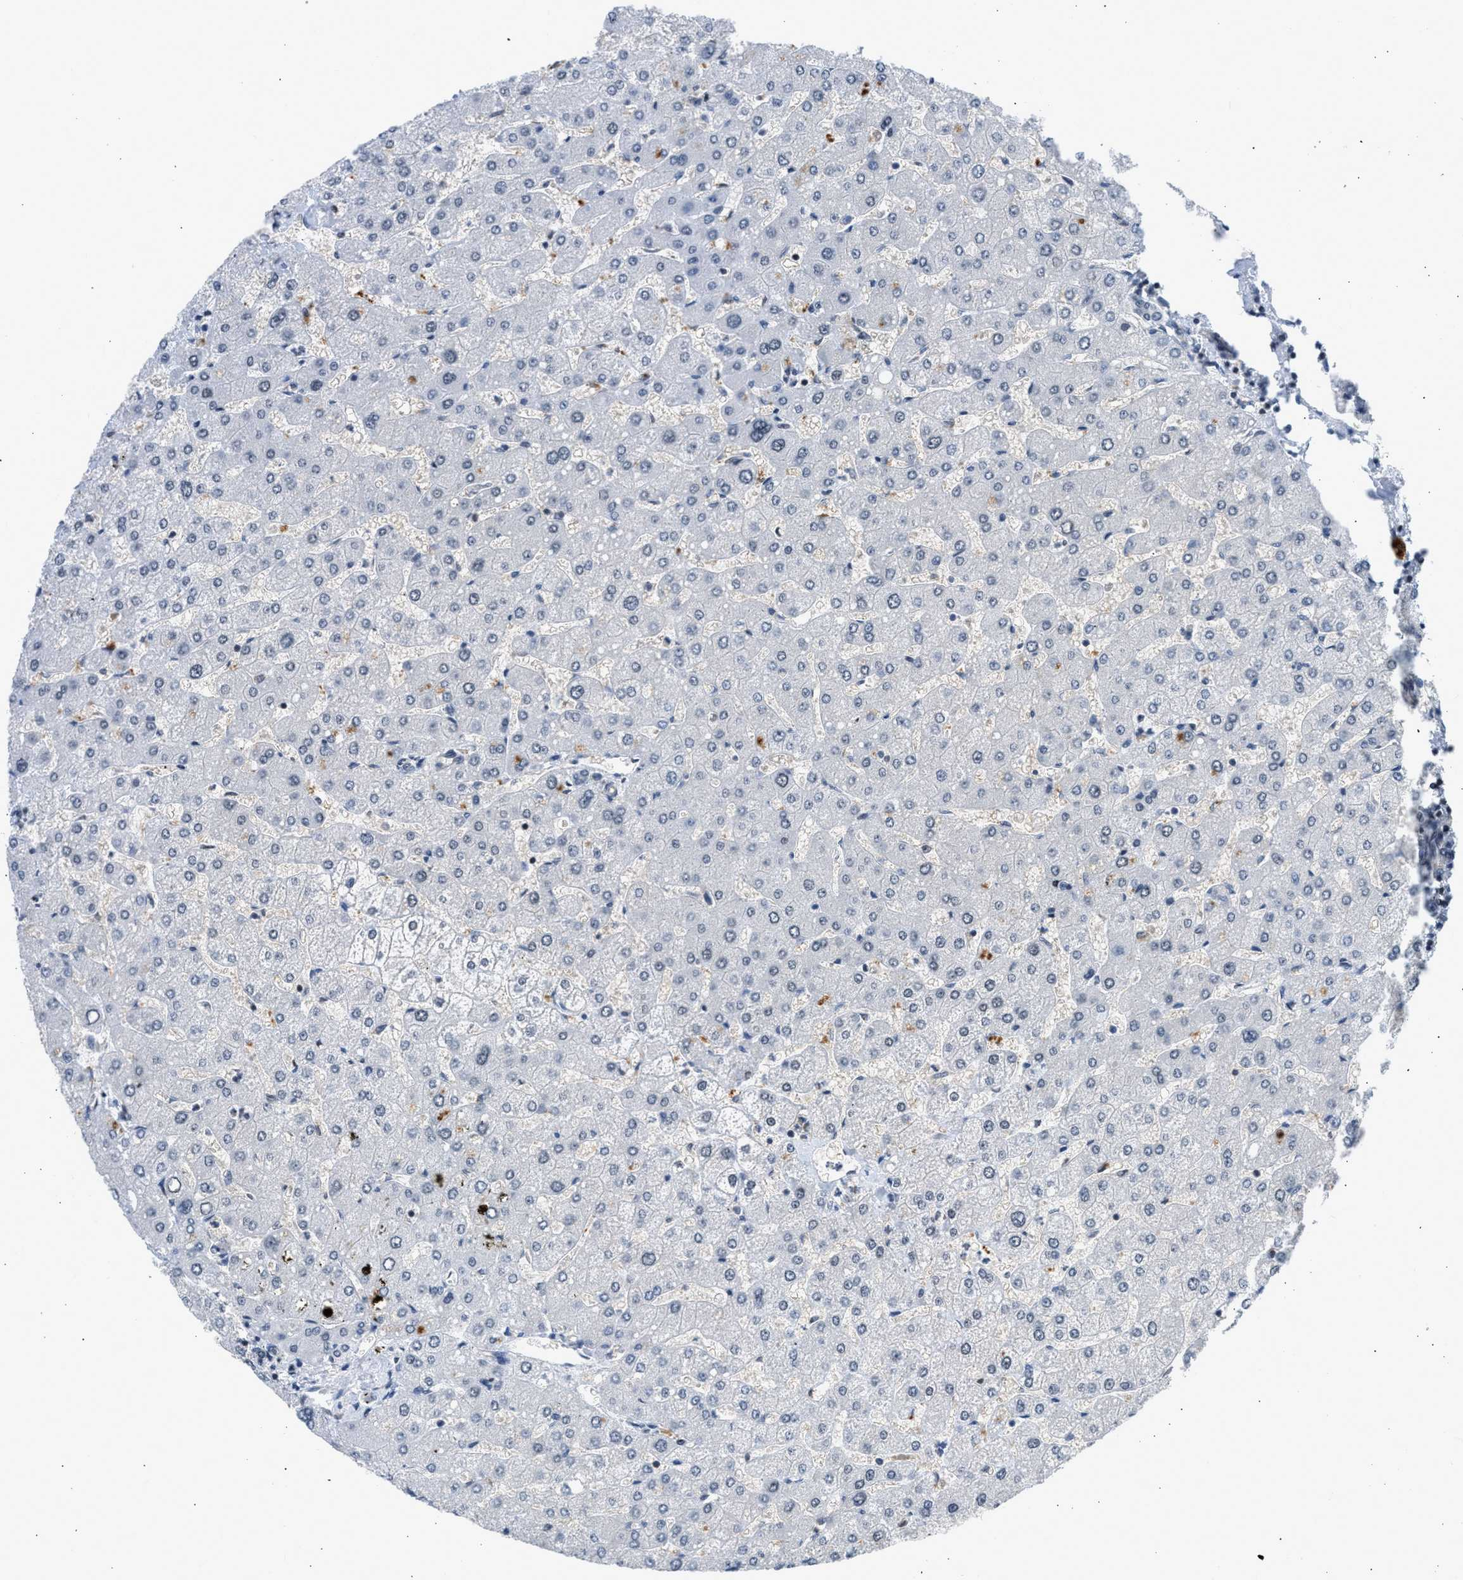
{"staining": {"intensity": "negative", "quantity": "none", "location": "none"}, "tissue": "liver", "cell_type": "Cholangiocytes", "image_type": "normal", "snomed": [{"axis": "morphology", "description": "Normal tissue, NOS"}, {"axis": "topography", "description": "Liver"}], "caption": "DAB (3,3'-diaminobenzidine) immunohistochemical staining of benign liver shows no significant positivity in cholangiocytes. The staining was performed using DAB to visualize the protein expression in brown, while the nuclei were stained in blue with hematoxylin (Magnification: 20x).", "gene": "OLIG3", "patient": {"sex": "male", "age": 55}}